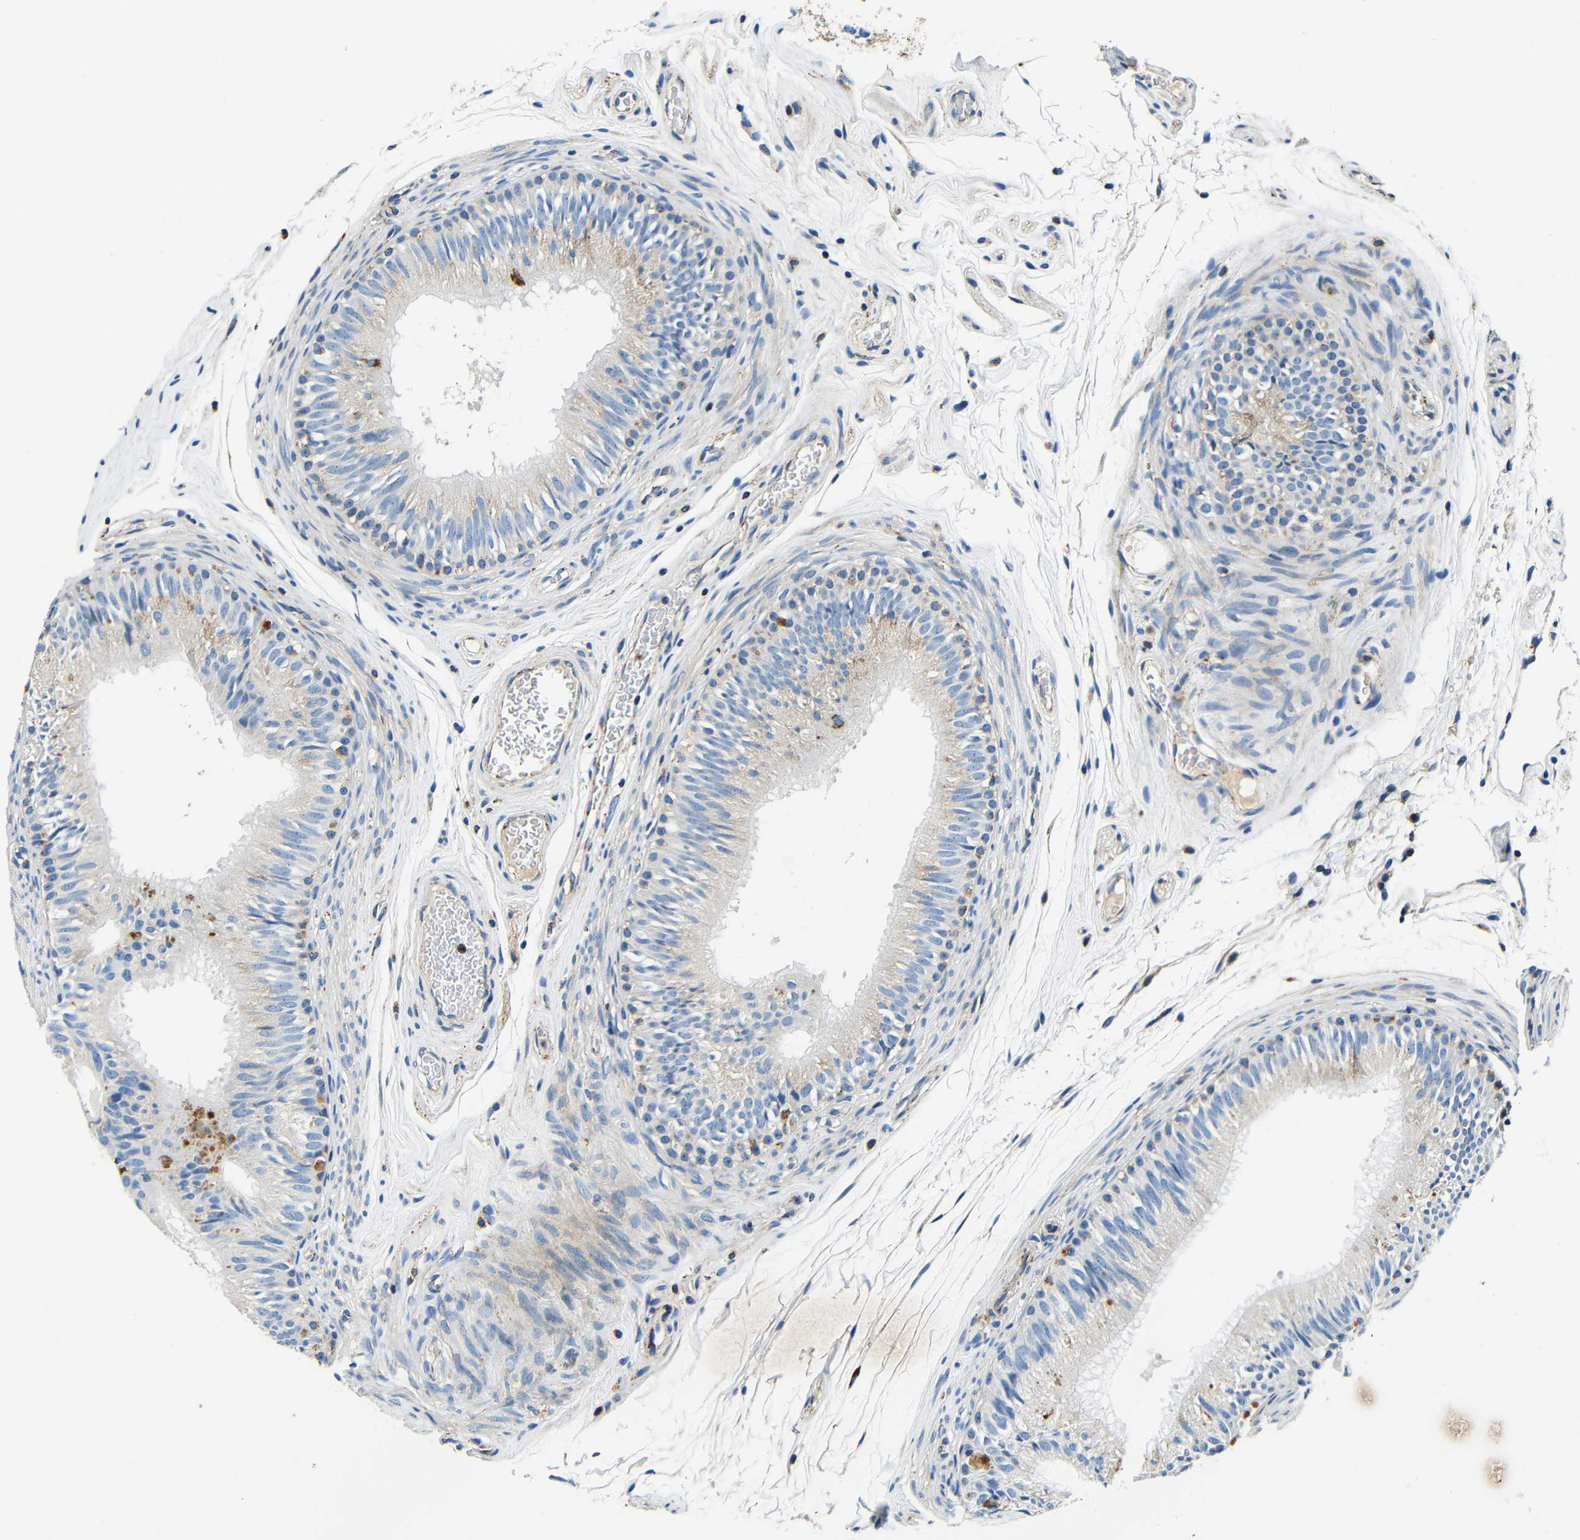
{"staining": {"intensity": "strong", "quantity": "25%-75%", "location": "cytoplasmic/membranous"}, "tissue": "epididymis", "cell_type": "Glandular cells", "image_type": "normal", "snomed": [{"axis": "morphology", "description": "Normal tissue, NOS"}, {"axis": "topography", "description": "Epididymis"}], "caption": "Immunohistochemical staining of unremarkable human epididymis demonstrates 25%-75% levels of strong cytoplasmic/membranous protein positivity in about 25%-75% of glandular cells.", "gene": "GALNT18", "patient": {"sex": "male", "age": 36}}